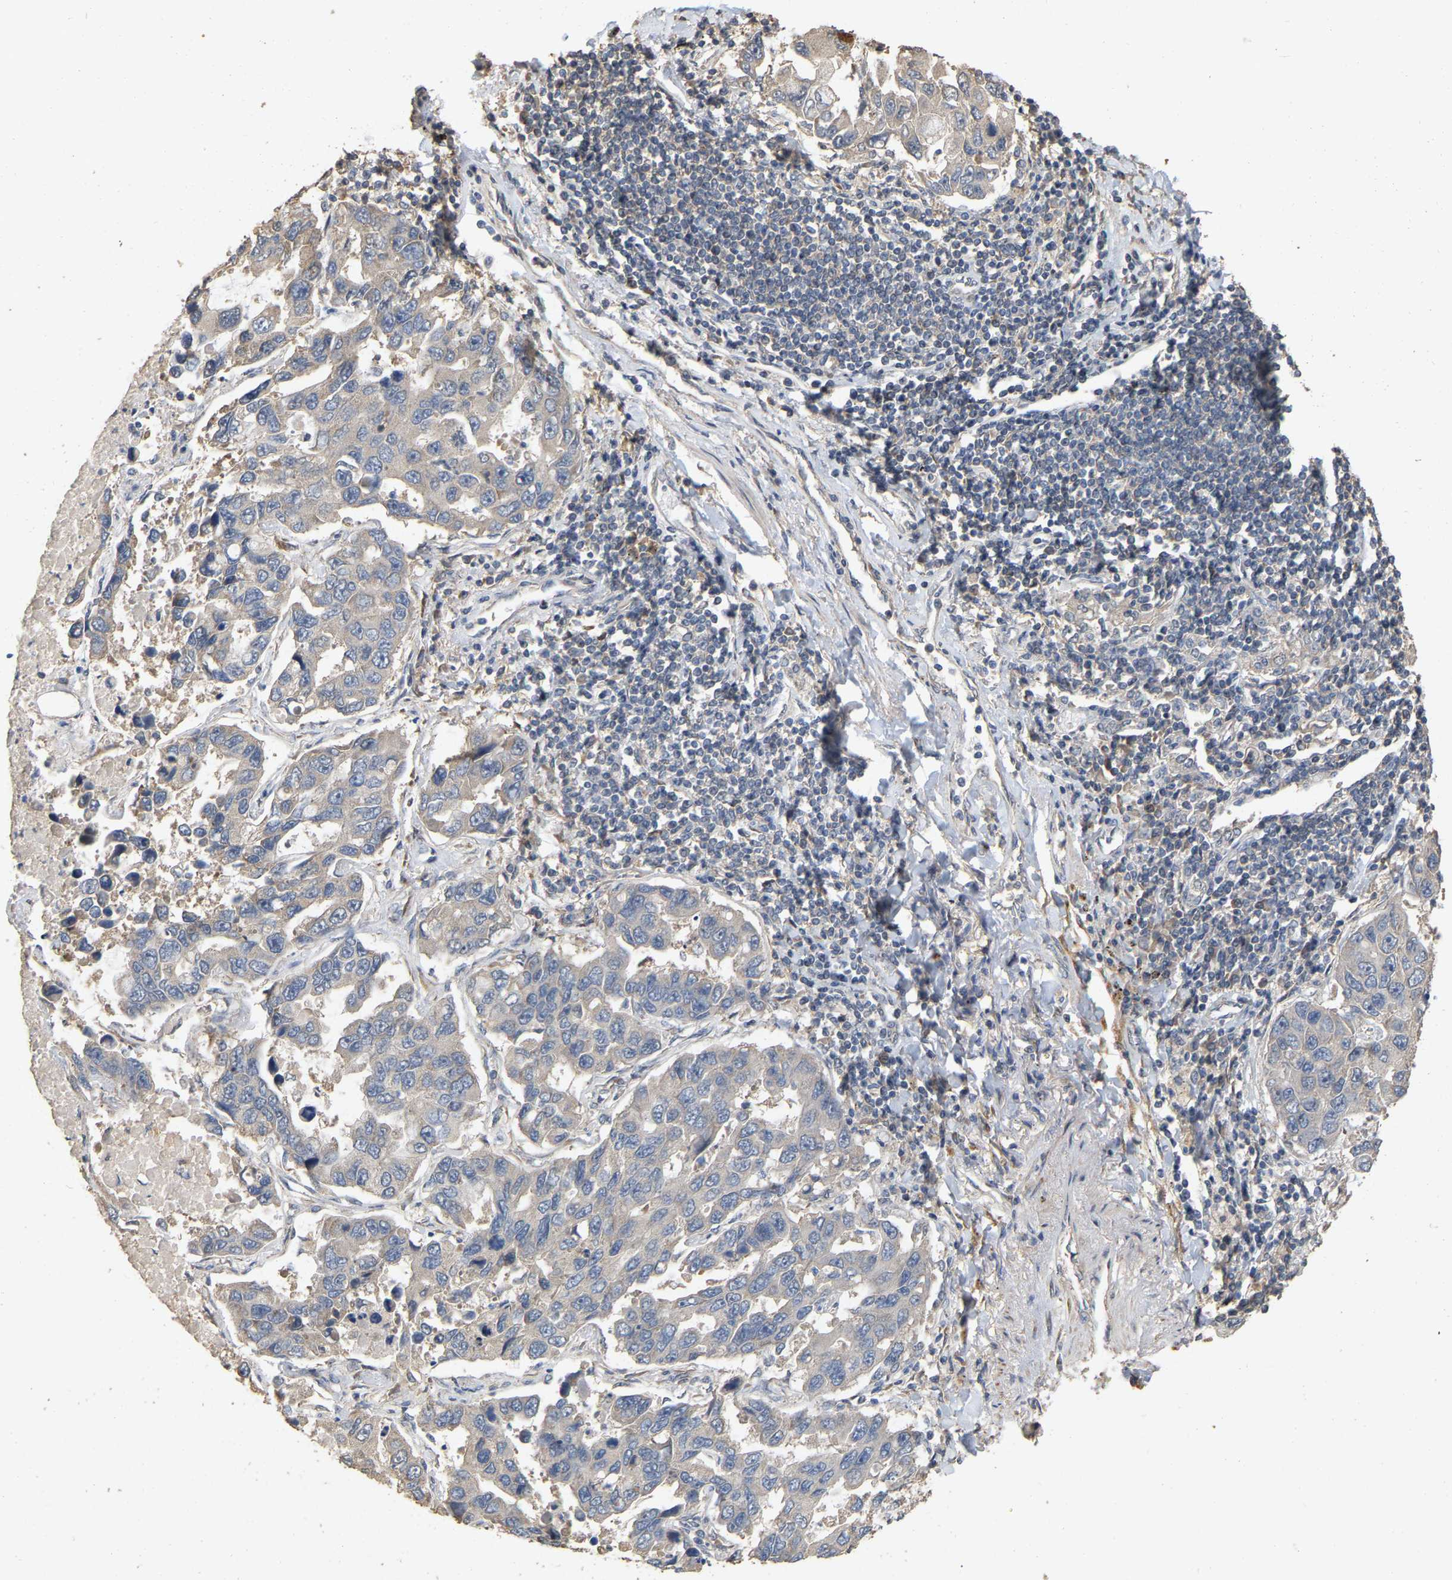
{"staining": {"intensity": "weak", "quantity": "<25%", "location": "cytoplasmic/membranous"}, "tissue": "lung cancer", "cell_type": "Tumor cells", "image_type": "cancer", "snomed": [{"axis": "morphology", "description": "Adenocarcinoma, NOS"}, {"axis": "topography", "description": "Lung"}], "caption": "Immunohistochemistry photomicrograph of lung cancer (adenocarcinoma) stained for a protein (brown), which demonstrates no staining in tumor cells.", "gene": "NCS1", "patient": {"sex": "male", "age": 64}}